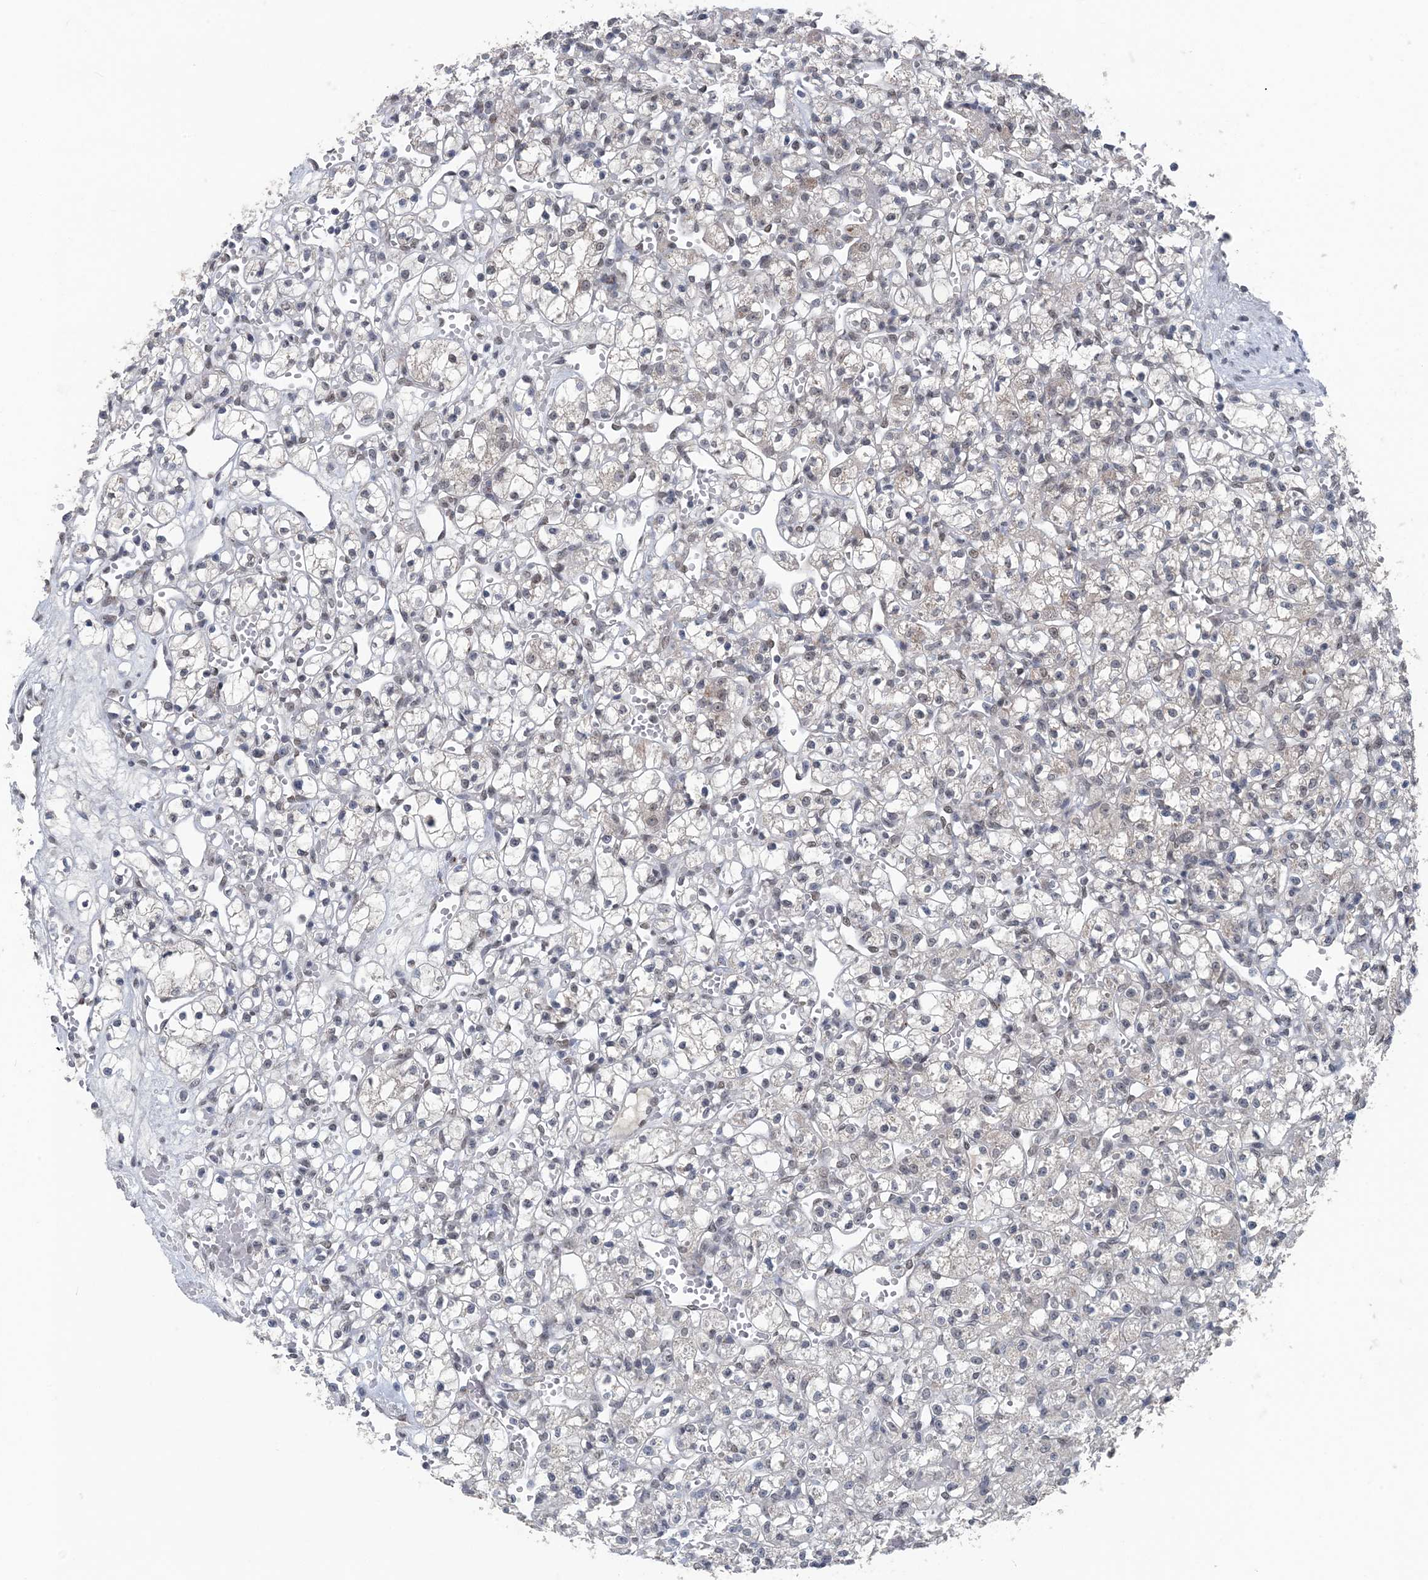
{"staining": {"intensity": "negative", "quantity": "none", "location": "none"}, "tissue": "renal cancer", "cell_type": "Tumor cells", "image_type": "cancer", "snomed": [{"axis": "morphology", "description": "Adenocarcinoma, NOS"}, {"axis": "topography", "description": "Kidney"}], "caption": "There is no significant staining in tumor cells of renal cancer (adenocarcinoma). The staining was performed using DAB (3,3'-diaminobenzidine) to visualize the protein expression in brown, while the nuclei were stained in blue with hematoxylin (Magnification: 20x).", "gene": "MBD2", "patient": {"sex": "female", "age": 59}}